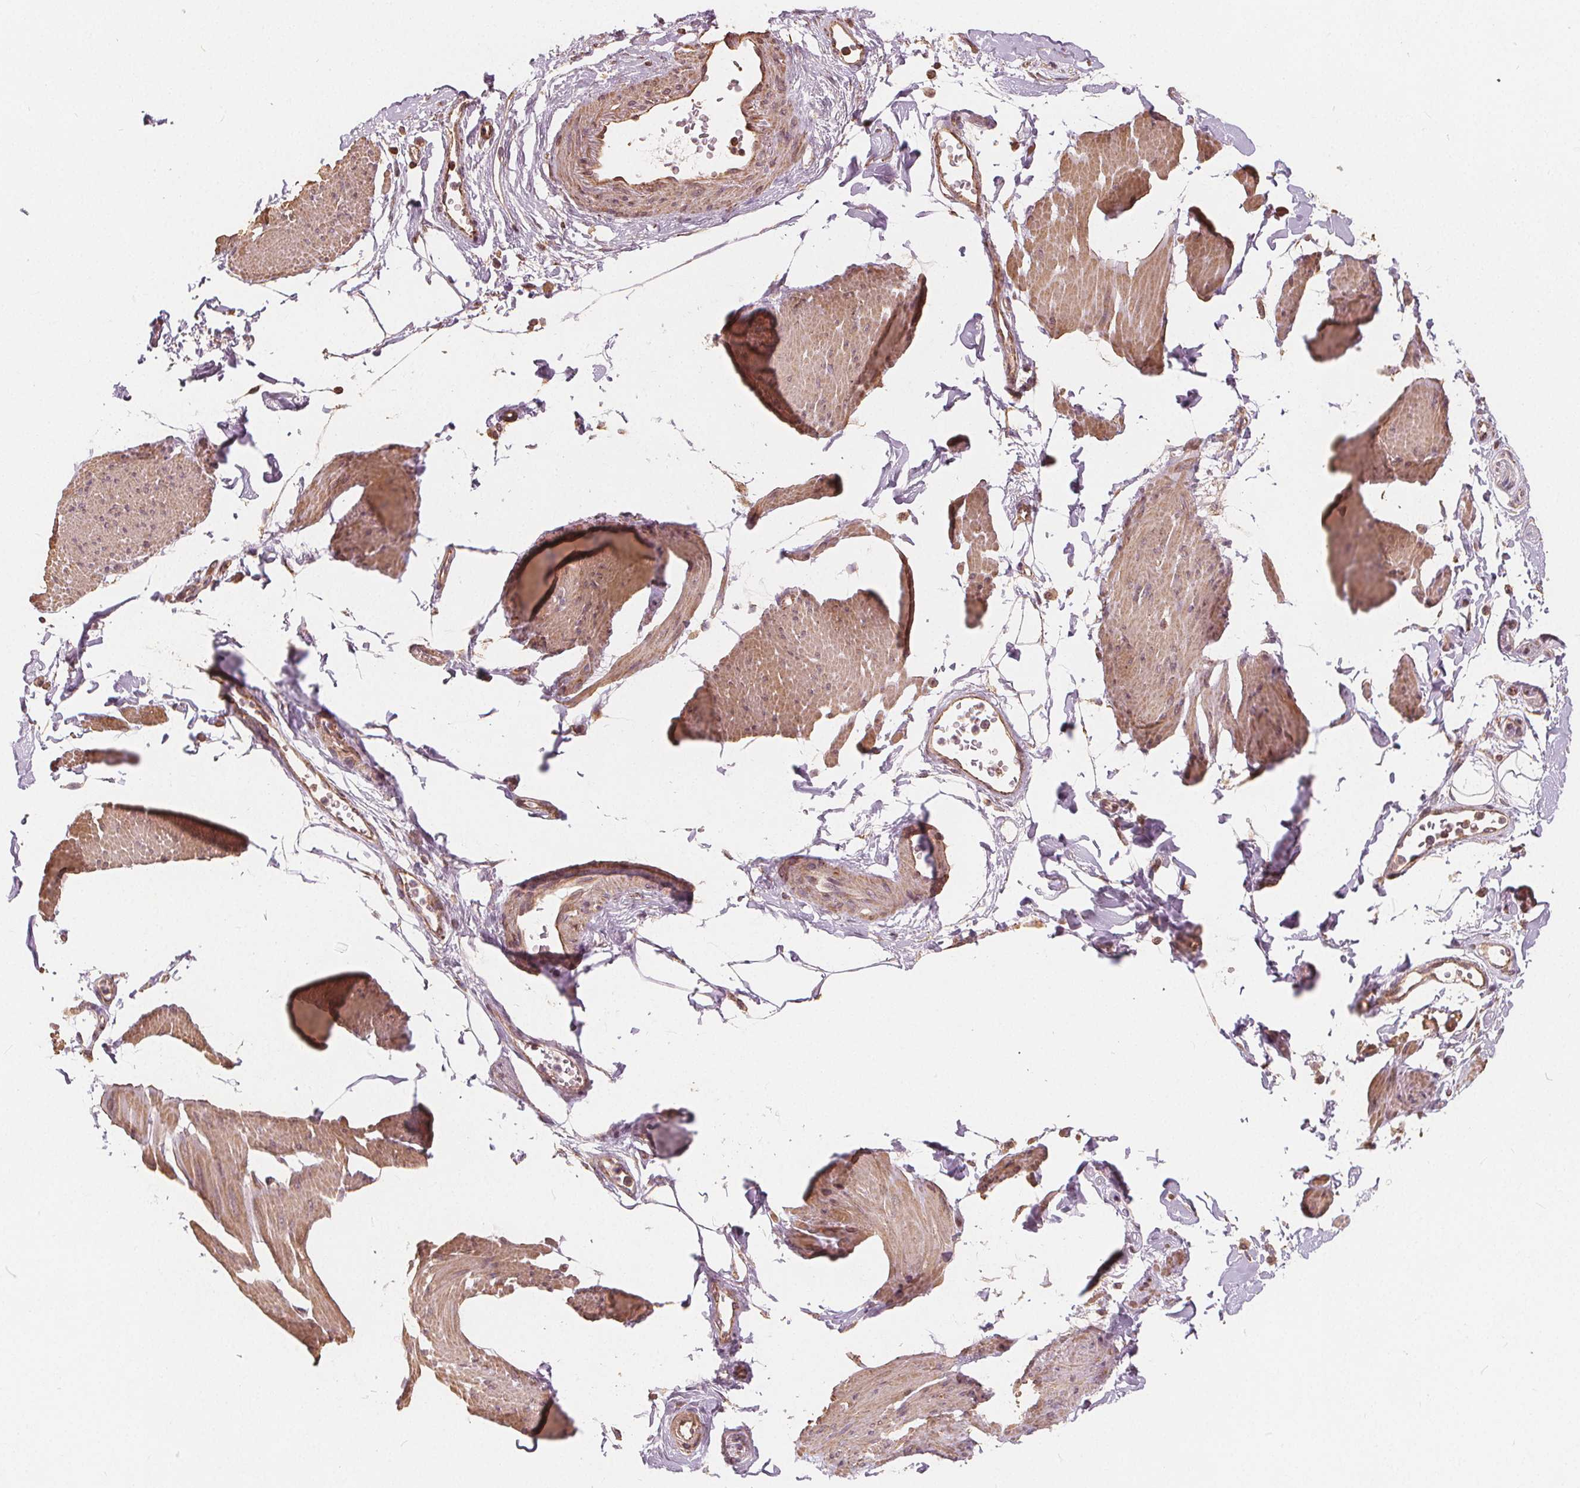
{"staining": {"intensity": "moderate", "quantity": ">75%", "location": "cytoplasmic/membranous"}, "tissue": "smooth muscle", "cell_type": "Smooth muscle cells", "image_type": "normal", "snomed": [{"axis": "morphology", "description": "Normal tissue, NOS"}, {"axis": "topography", "description": "Adipose tissue"}, {"axis": "topography", "description": "Smooth muscle"}, {"axis": "topography", "description": "Peripheral nerve tissue"}], "caption": "Smooth muscle was stained to show a protein in brown. There is medium levels of moderate cytoplasmic/membranous expression in about >75% of smooth muscle cells.", "gene": "PEX26", "patient": {"sex": "male", "age": 83}}